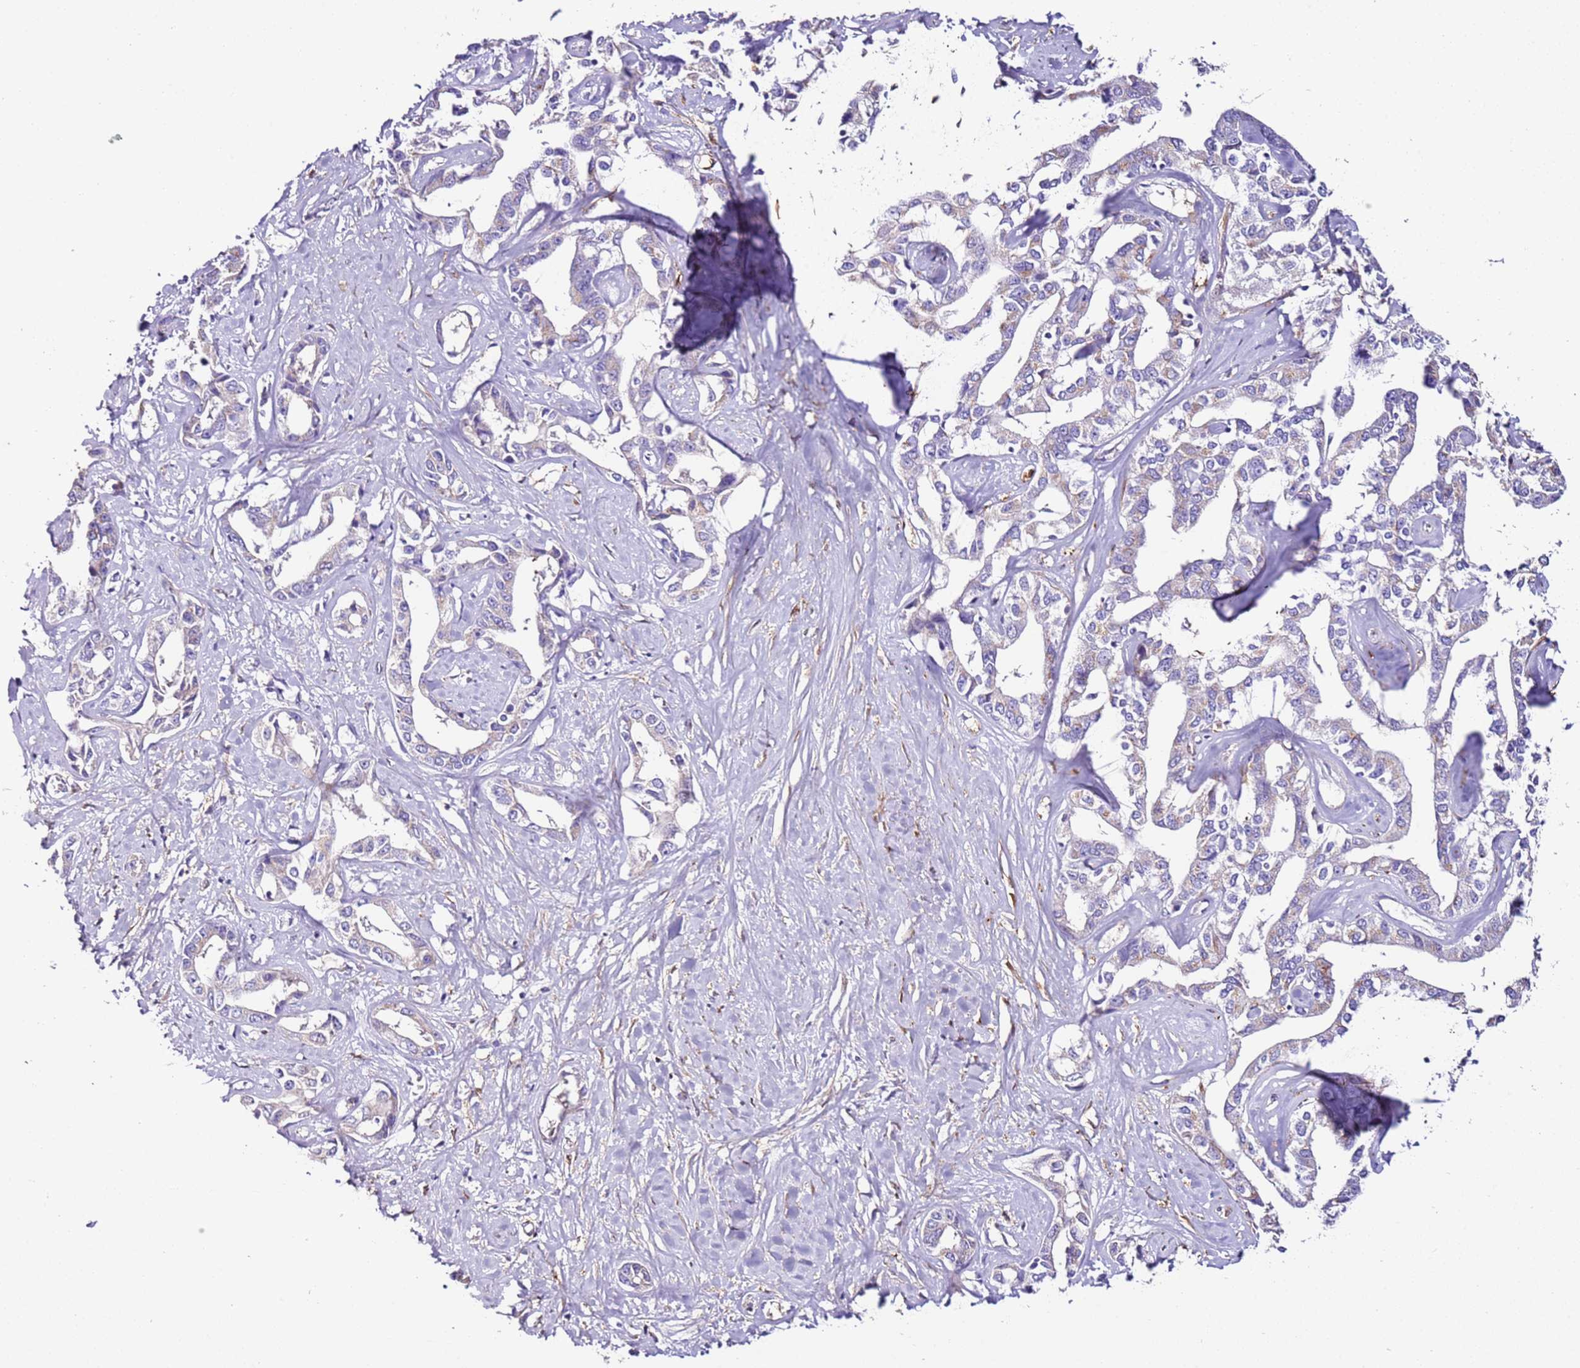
{"staining": {"intensity": "negative", "quantity": "none", "location": "none"}, "tissue": "liver cancer", "cell_type": "Tumor cells", "image_type": "cancer", "snomed": [{"axis": "morphology", "description": "Cholangiocarcinoma"}, {"axis": "topography", "description": "Liver"}], "caption": "Immunohistochemical staining of human liver cancer demonstrates no significant expression in tumor cells.", "gene": "FAM174C", "patient": {"sex": "male", "age": 59}}